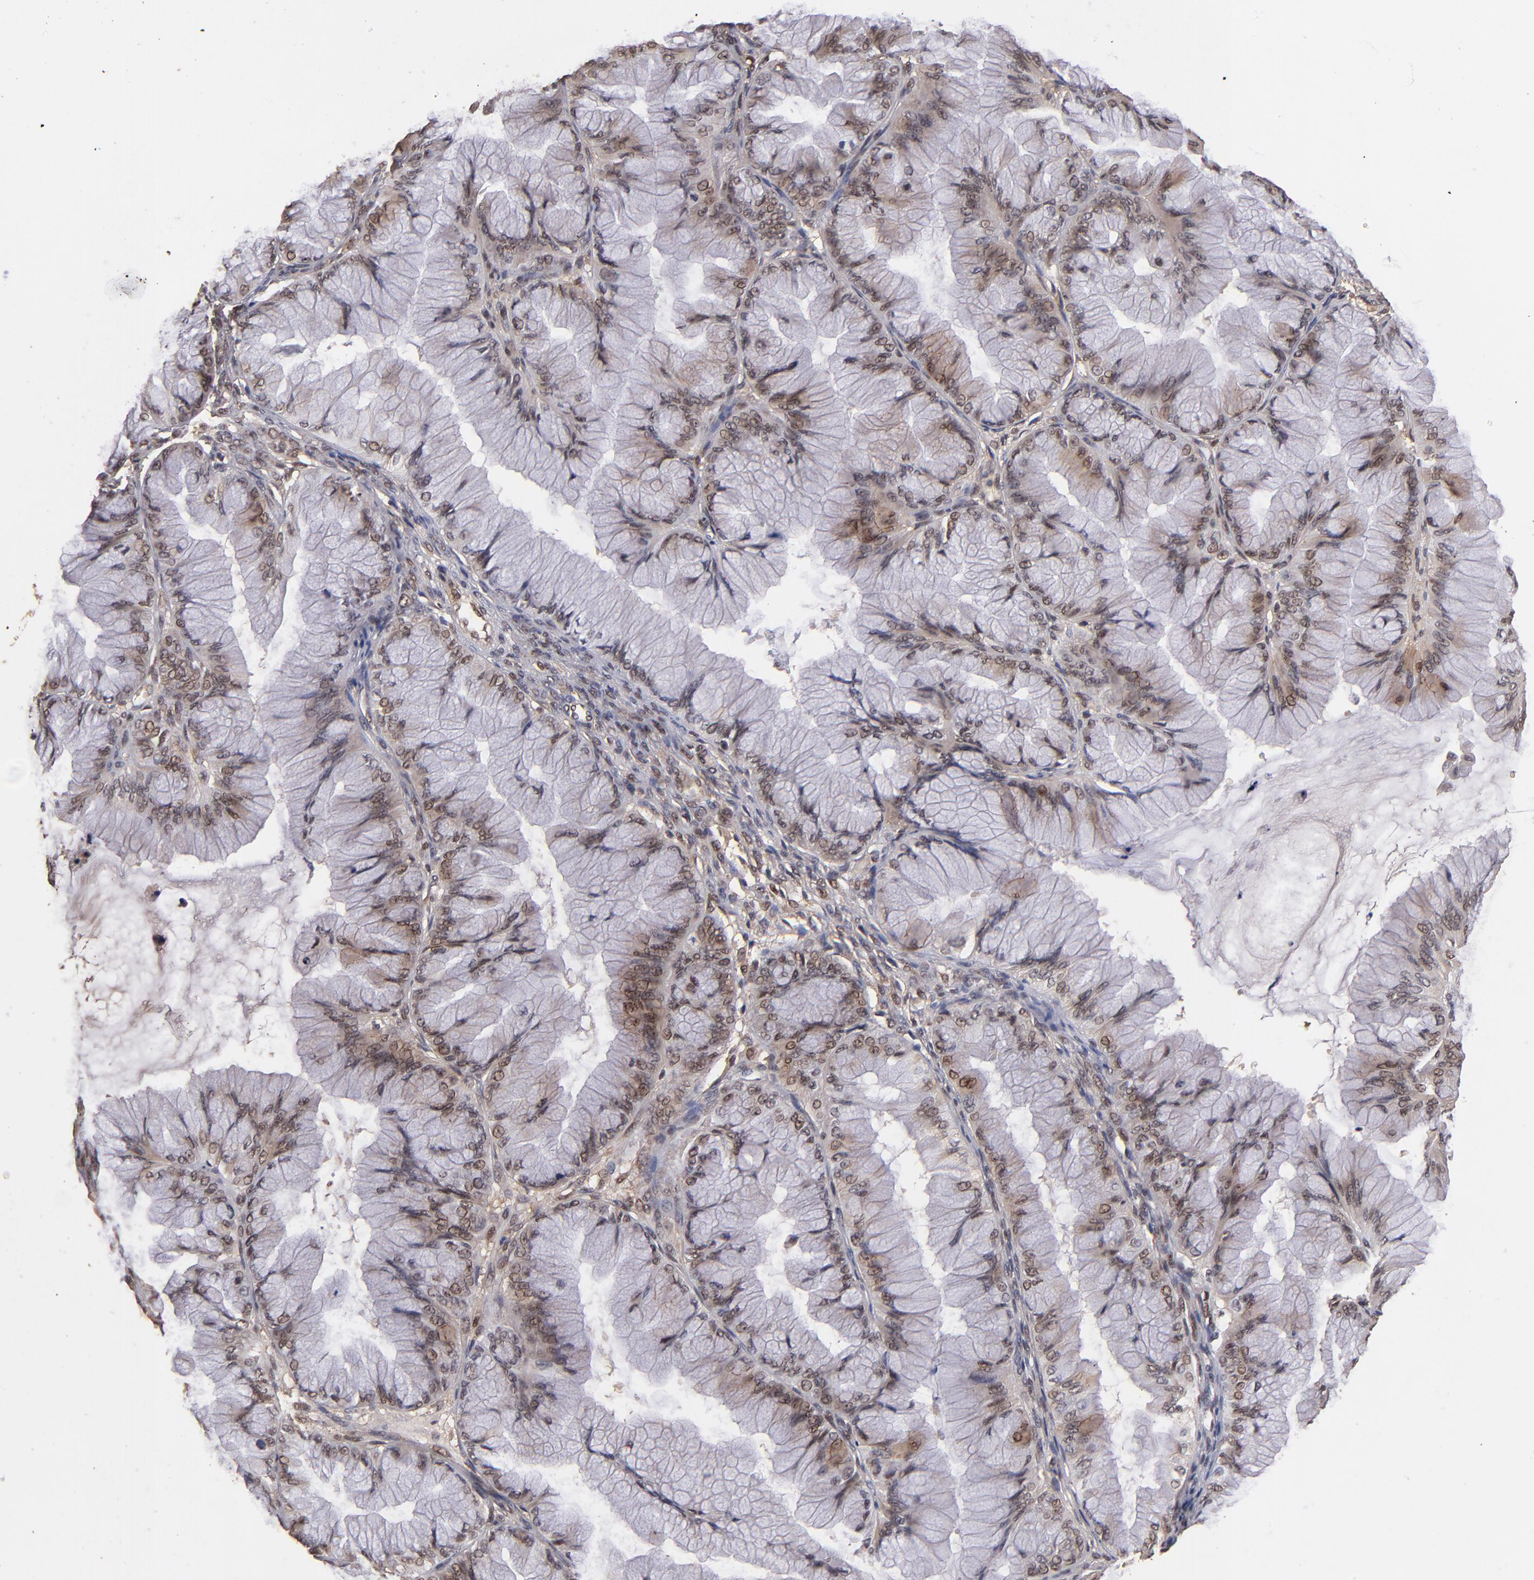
{"staining": {"intensity": "weak", "quantity": ">75%", "location": "nuclear"}, "tissue": "ovarian cancer", "cell_type": "Tumor cells", "image_type": "cancer", "snomed": [{"axis": "morphology", "description": "Cystadenocarcinoma, mucinous, NOS"}, {"axis": "topography", "description": "Ovary"}], "caption": "Mucinous cystadenocarcinoma (ovarian) stained with DAB (3,3'-diaminobenzidine) immunohistochemistry shows low levels of weak nuclear expression in about >75% of tumor cells. Nuclei are stained in blue.", "gene": "EAPP", "patient": {"sex": "female", "age": 63}}